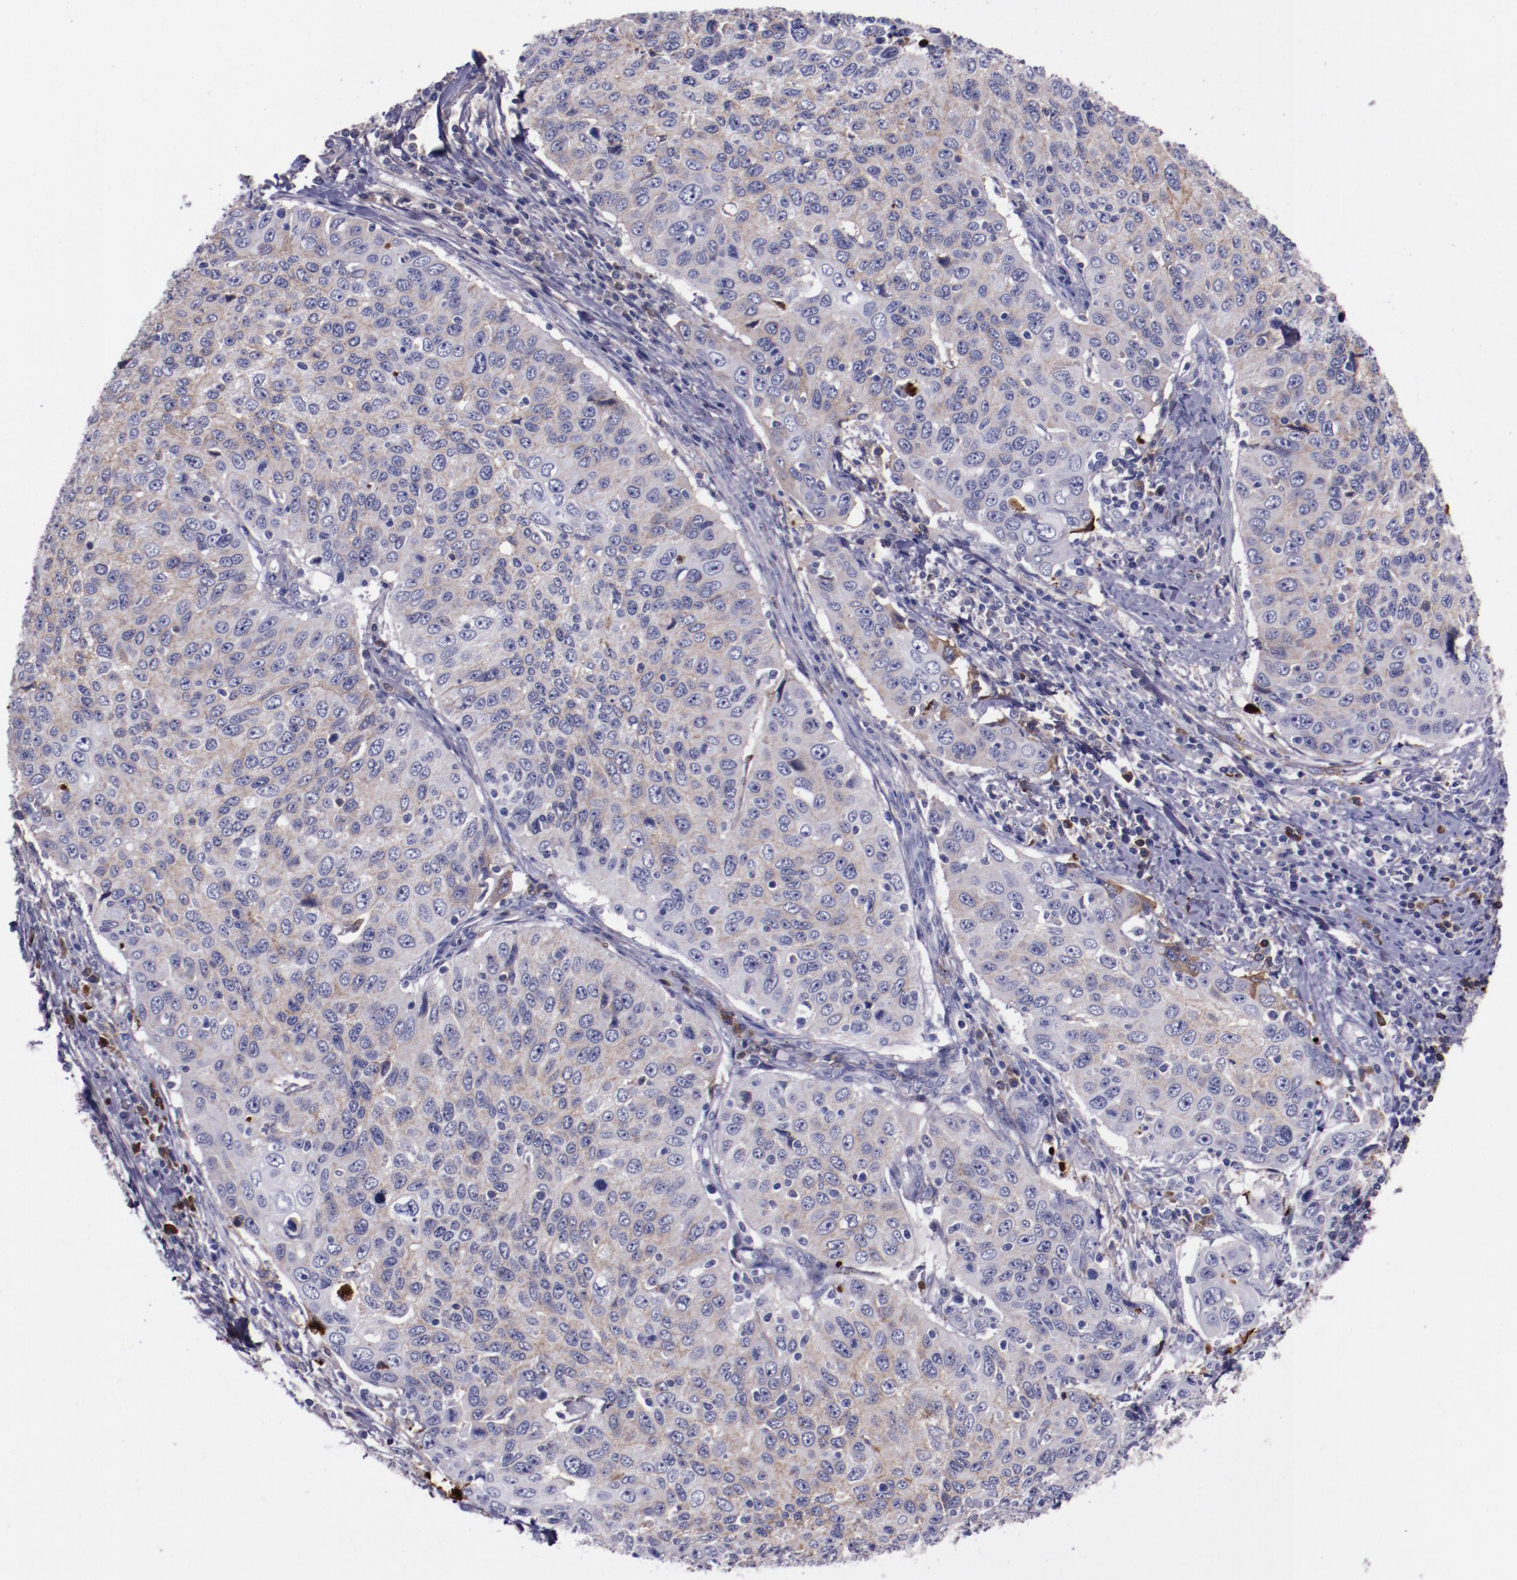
{"staining": {"intensity": "weak", "quantity": ">75%", "location": "cytoplasmic/membranous"}, "tissue": "cervical cancer", "cell_type": "Tumor cells", "image_type": "cancer", "snomed": [{"axis": "morphology", "description": "Squamous cell carcinoma, NOS"}, {"axis": "topography", "description": "Cervix"}], "caption": "Cervical cancer was stained to show a protein in brown. There is low levels of weak cytoplasmic/membranous positivity in approximately >75% of tumor cells.", "gene": "APOH", "patient": {"sex": "female", "age": 53}}